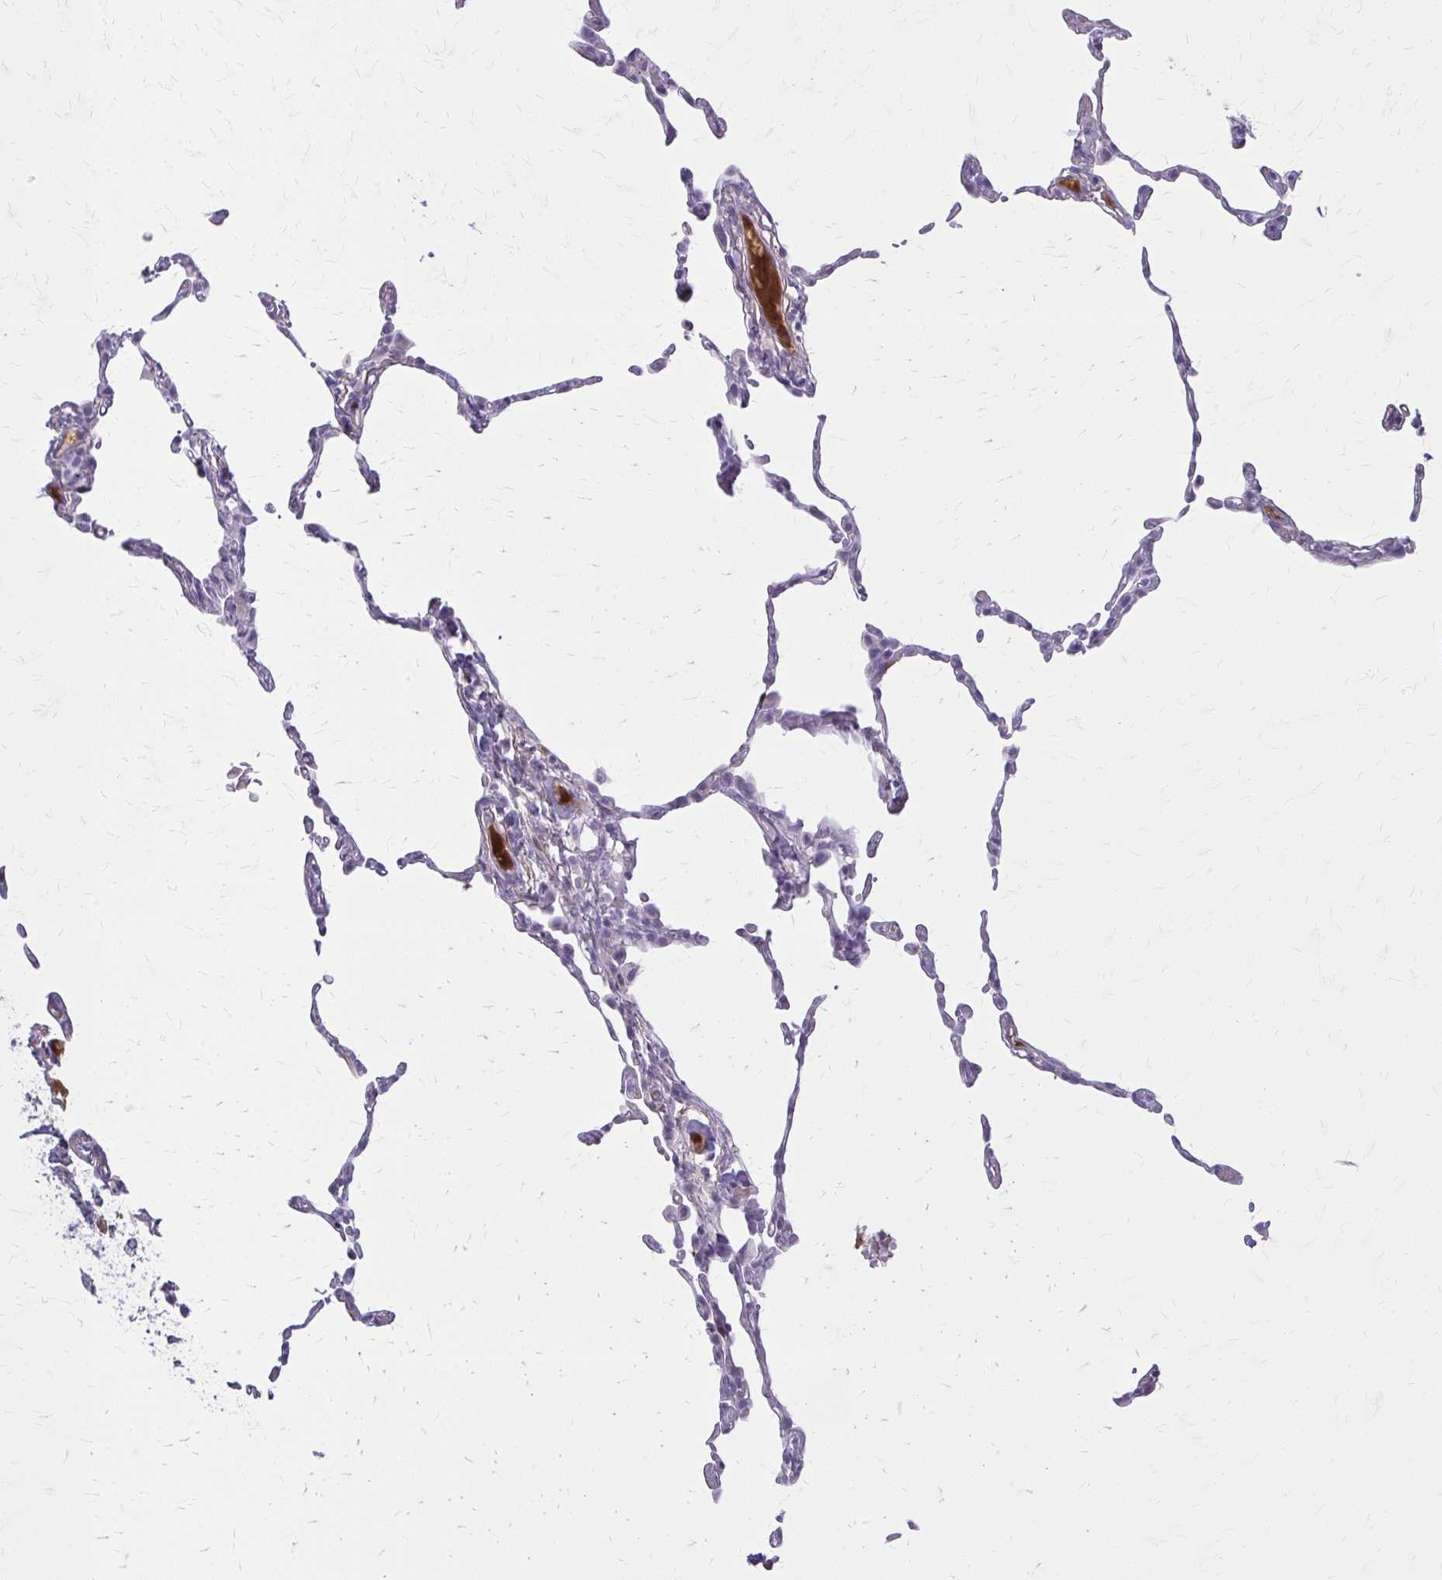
{"staining": {"intensity": "negative", "quantity": "none", "location": "none"}, "tissue": "lung", "cell_type": "Alveolar cells", "image_type": "normal", "snomed": [{"axis": "morphology", "description": "Normal tissue, NOS"}, {"axis": "topography", "description": "Lung"}], "caption": "An image of human lung is negative for staining in alveolar cells. The staining is performed using DAB brown chromogen with nuclei counter-stained in using hematoxylin.", "gene": "SERPIND1", "patient": {"sex": "female", "age": 57}}